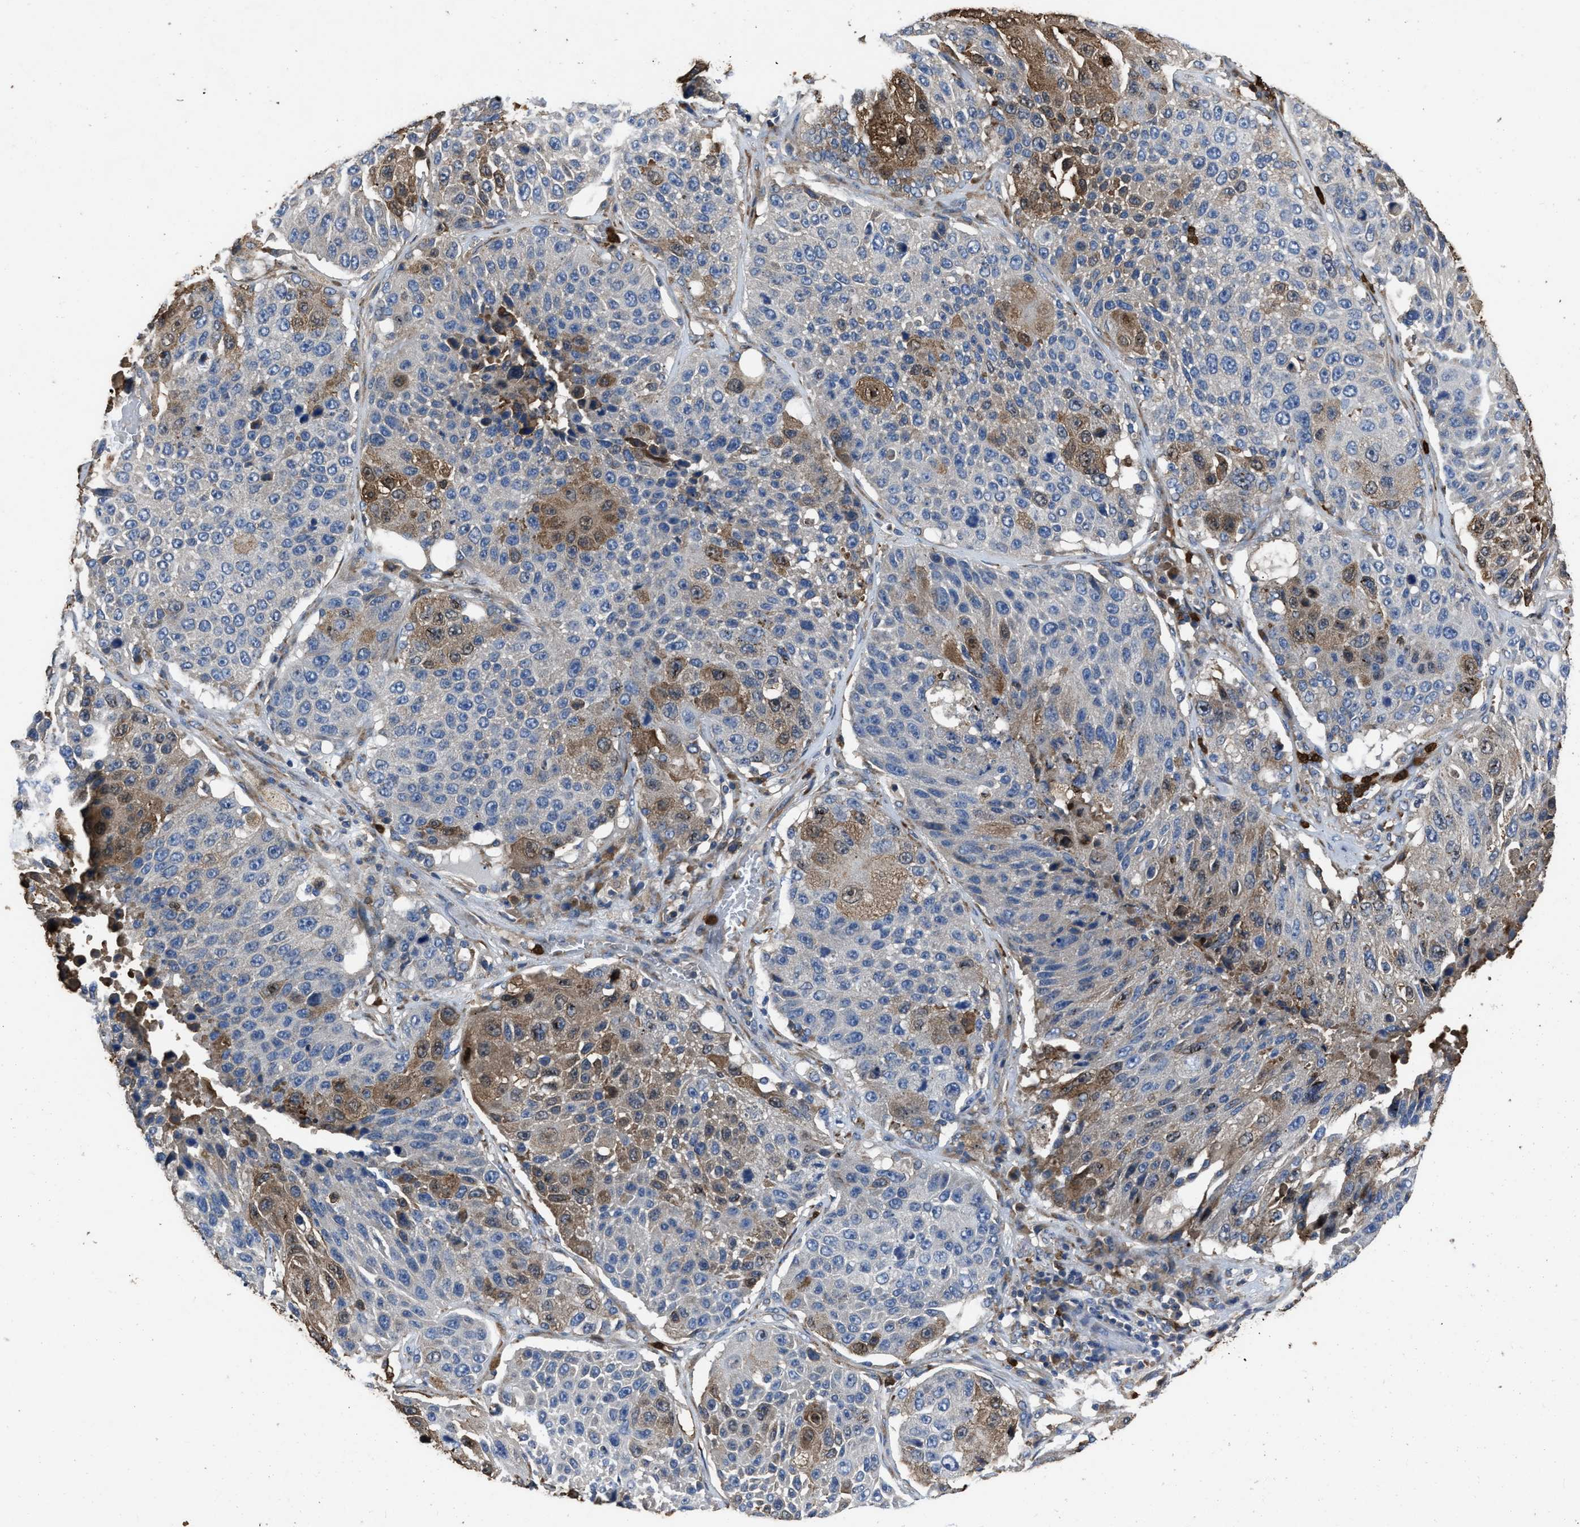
{"staining": {"intensity": "moderate", "quantity": "<25%", "location": "cytoplasmic/membranous"}, "tissue": "lung cancer", "cell_type": "Tumor cells", "image_type": "cancer", "snomed": [{"axis": "morphology", "description": "Squamous cell carcinoma, NOS"}, {"axis": "topography", "description": "Lung"}], "caption": "Lung cancer stained with a brown dye exhibits moderate cytoplasmic/membranous positive staining in about <25% of tumor cells.", "gene": "ANGPT1", "patient": {"sex": "male", "age": 61}}